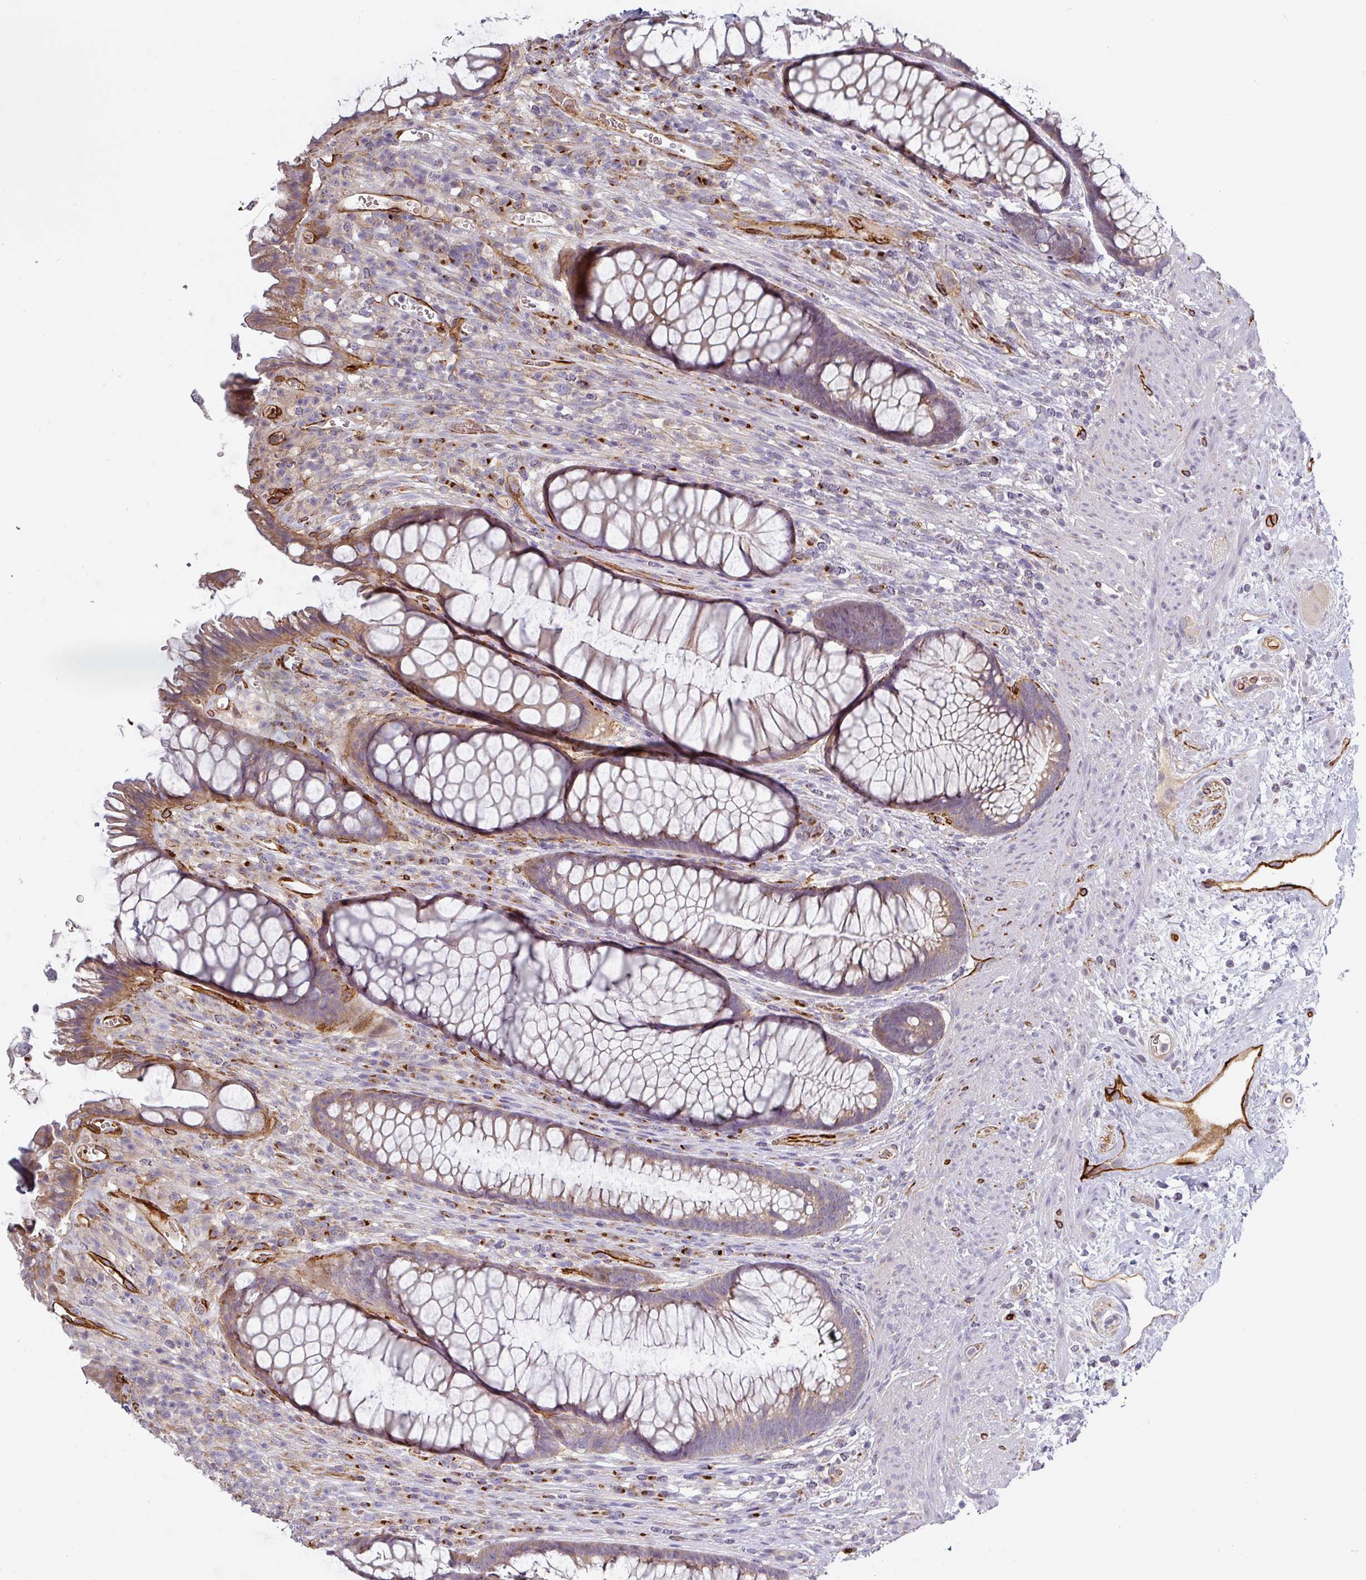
{"staining": {"intensity": "moderate", "quantity": ">75%", "location": "cytoplasmic/membranous"}, "tissue": "rectum", "cell_type": "Glandular cells", "image_type": "normal", "snomed": [{"axis": "morphology", "description": "Normal tissue, NOS"}, {"axis": "topography", "description": "Smooth muscle"}, {"axis": "topography", "description": "Rectum"}], "caption": "DAB (3,3'-diaminobenzidine) immunohistochemical staining of normal rectum shows moderate cytoplasmic/membranous protein expression in approximately >75% of glandular cells.", "gene": "PRODH2", "patient": {"sex": "male", "age": 53}}